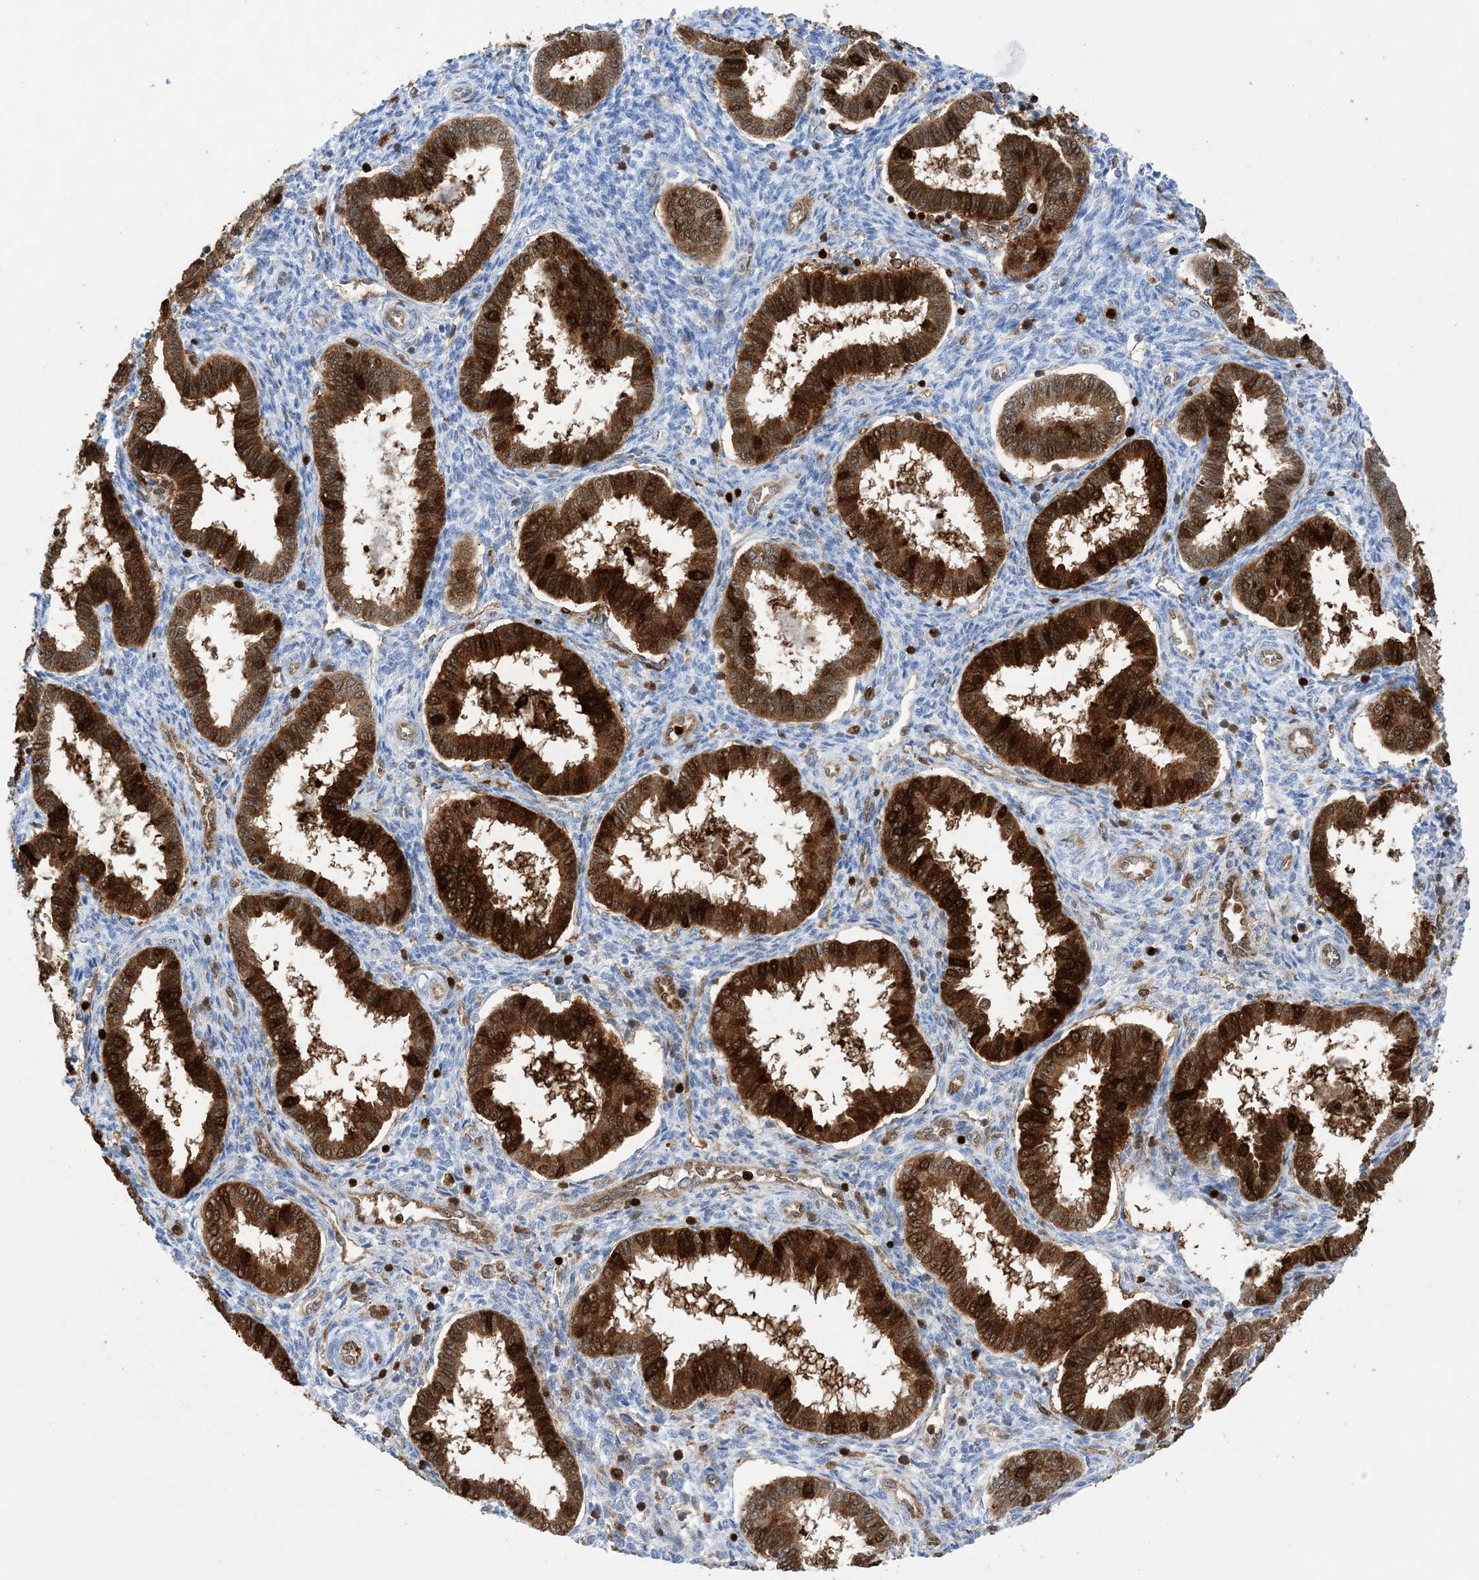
{"staining": {"intensity": "negative", "quantity": "none", "location": "none"}, "tissue": "endometrium", "cell_type": "Cells in endometrial stroma", "image_type": "normal", "snomed": [{"axis": "morphology", "description": "Normal tissue, NOS"}, {"axis": "topography", "description": "Endometrium"}], "caption": "High power microscopy photomicrograph of an immunohistochemistry (IHC) histopathology image of unremarkable endometrium, revealing no significant positivity in cells in endometrial stroma. The staining is performed using DAB brown chromogen with nuclei counter-stained in using hematoxylin.", "gene": "ANXA1", "patient": {"sex": "female", "age": 24}}